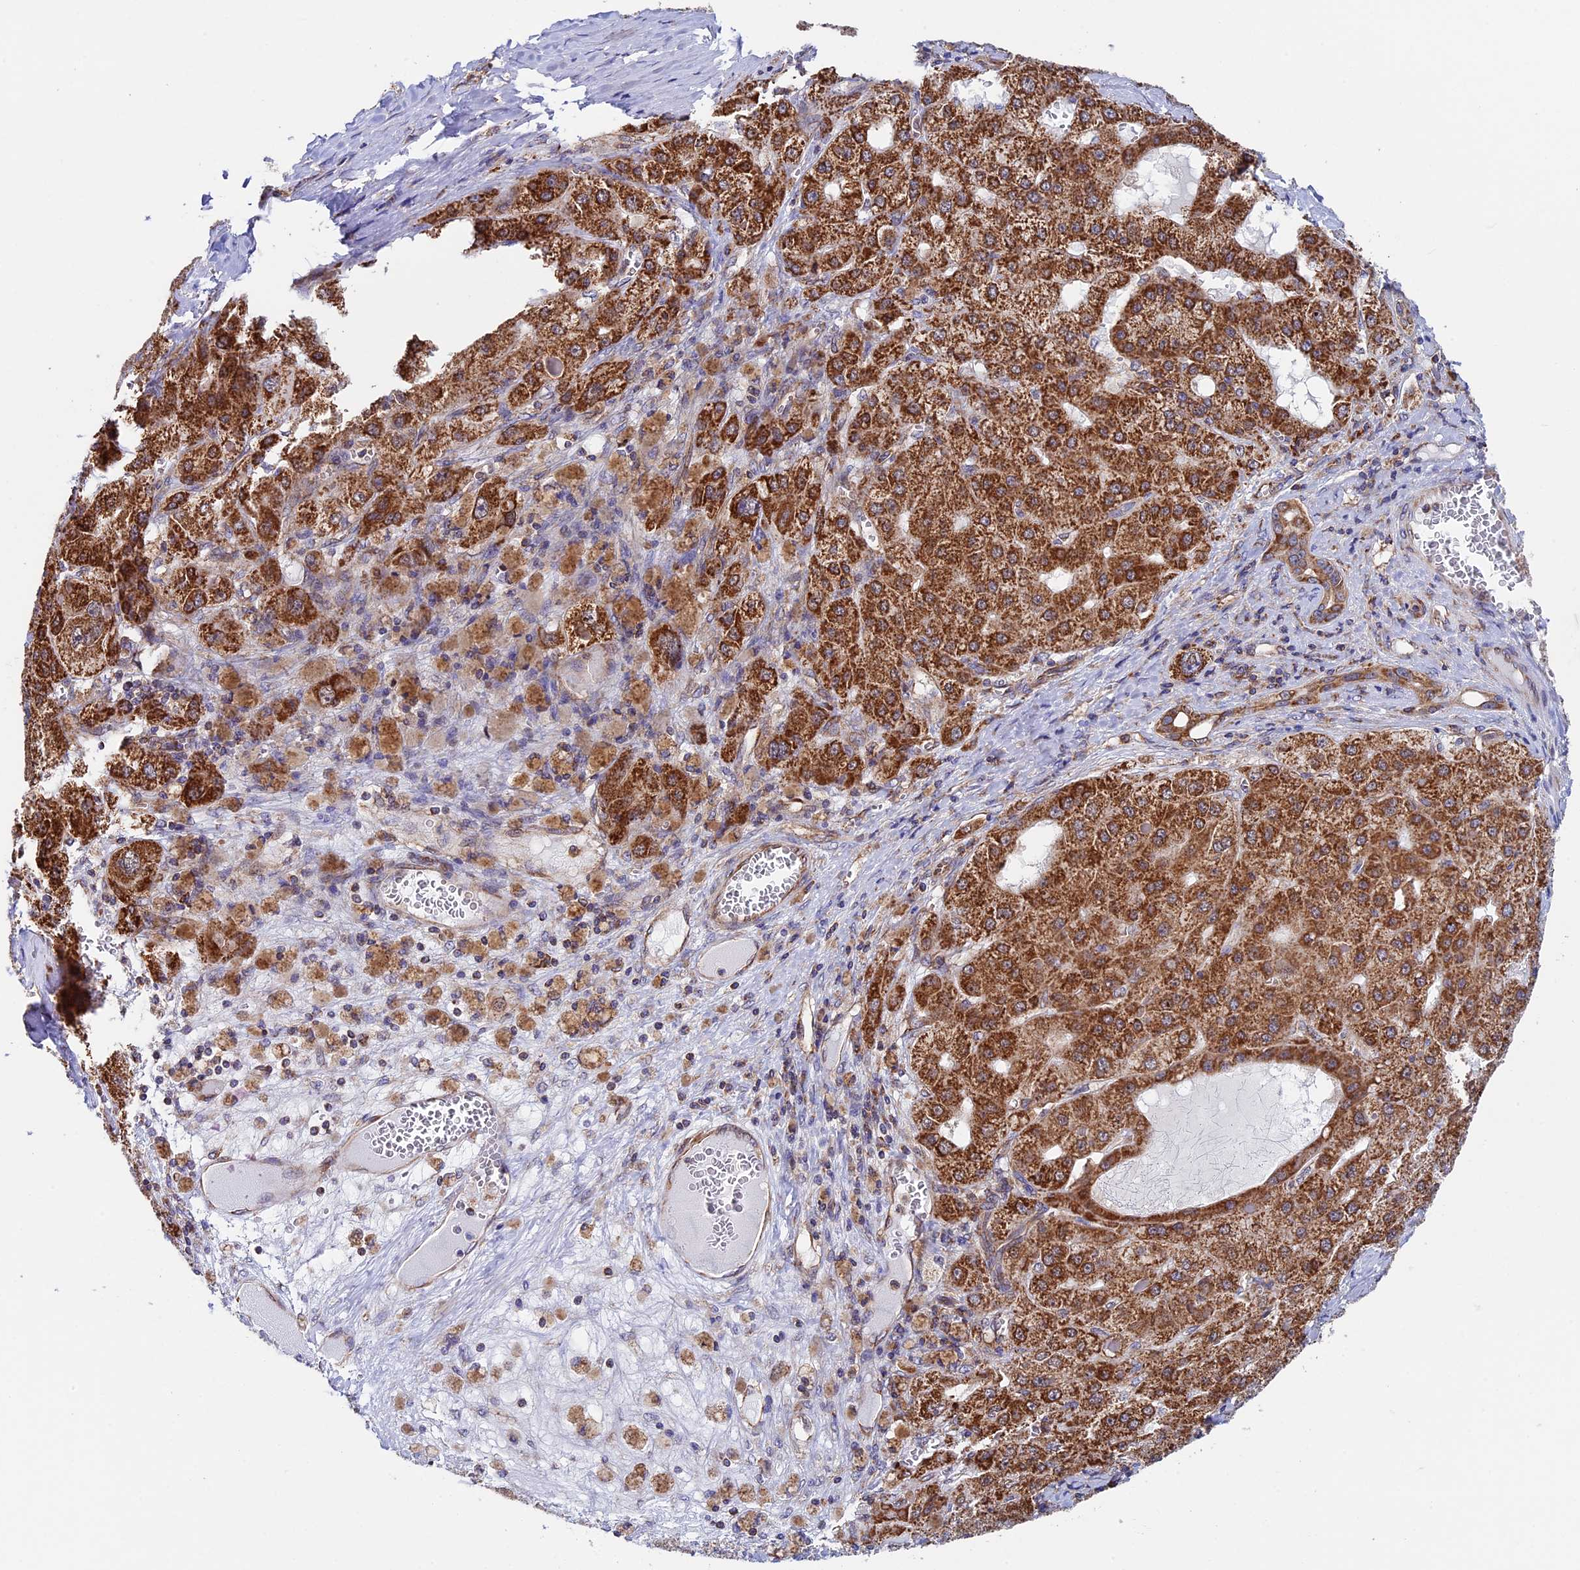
{"staining": {"intensity": "strong", "quantity": ">75%", "location": "cytoplasmic/membranous"}, "tissue": "liver cancer", "cell_type": "Tumor cells", "image_type": "cancer", "snomed": [{"axis": "morphology", "description": "Carcinoma, Hepatocellular, NOS"}, {"axis": "topography", "description": "Liver"}], "caption": "Liver cancer (hepatocellular carcinoma) stained with a protein marker demonstrates strong staining in tumor cells.", "gene": "SLC9A5", "patient": {"sex": "female", "age": 73}}